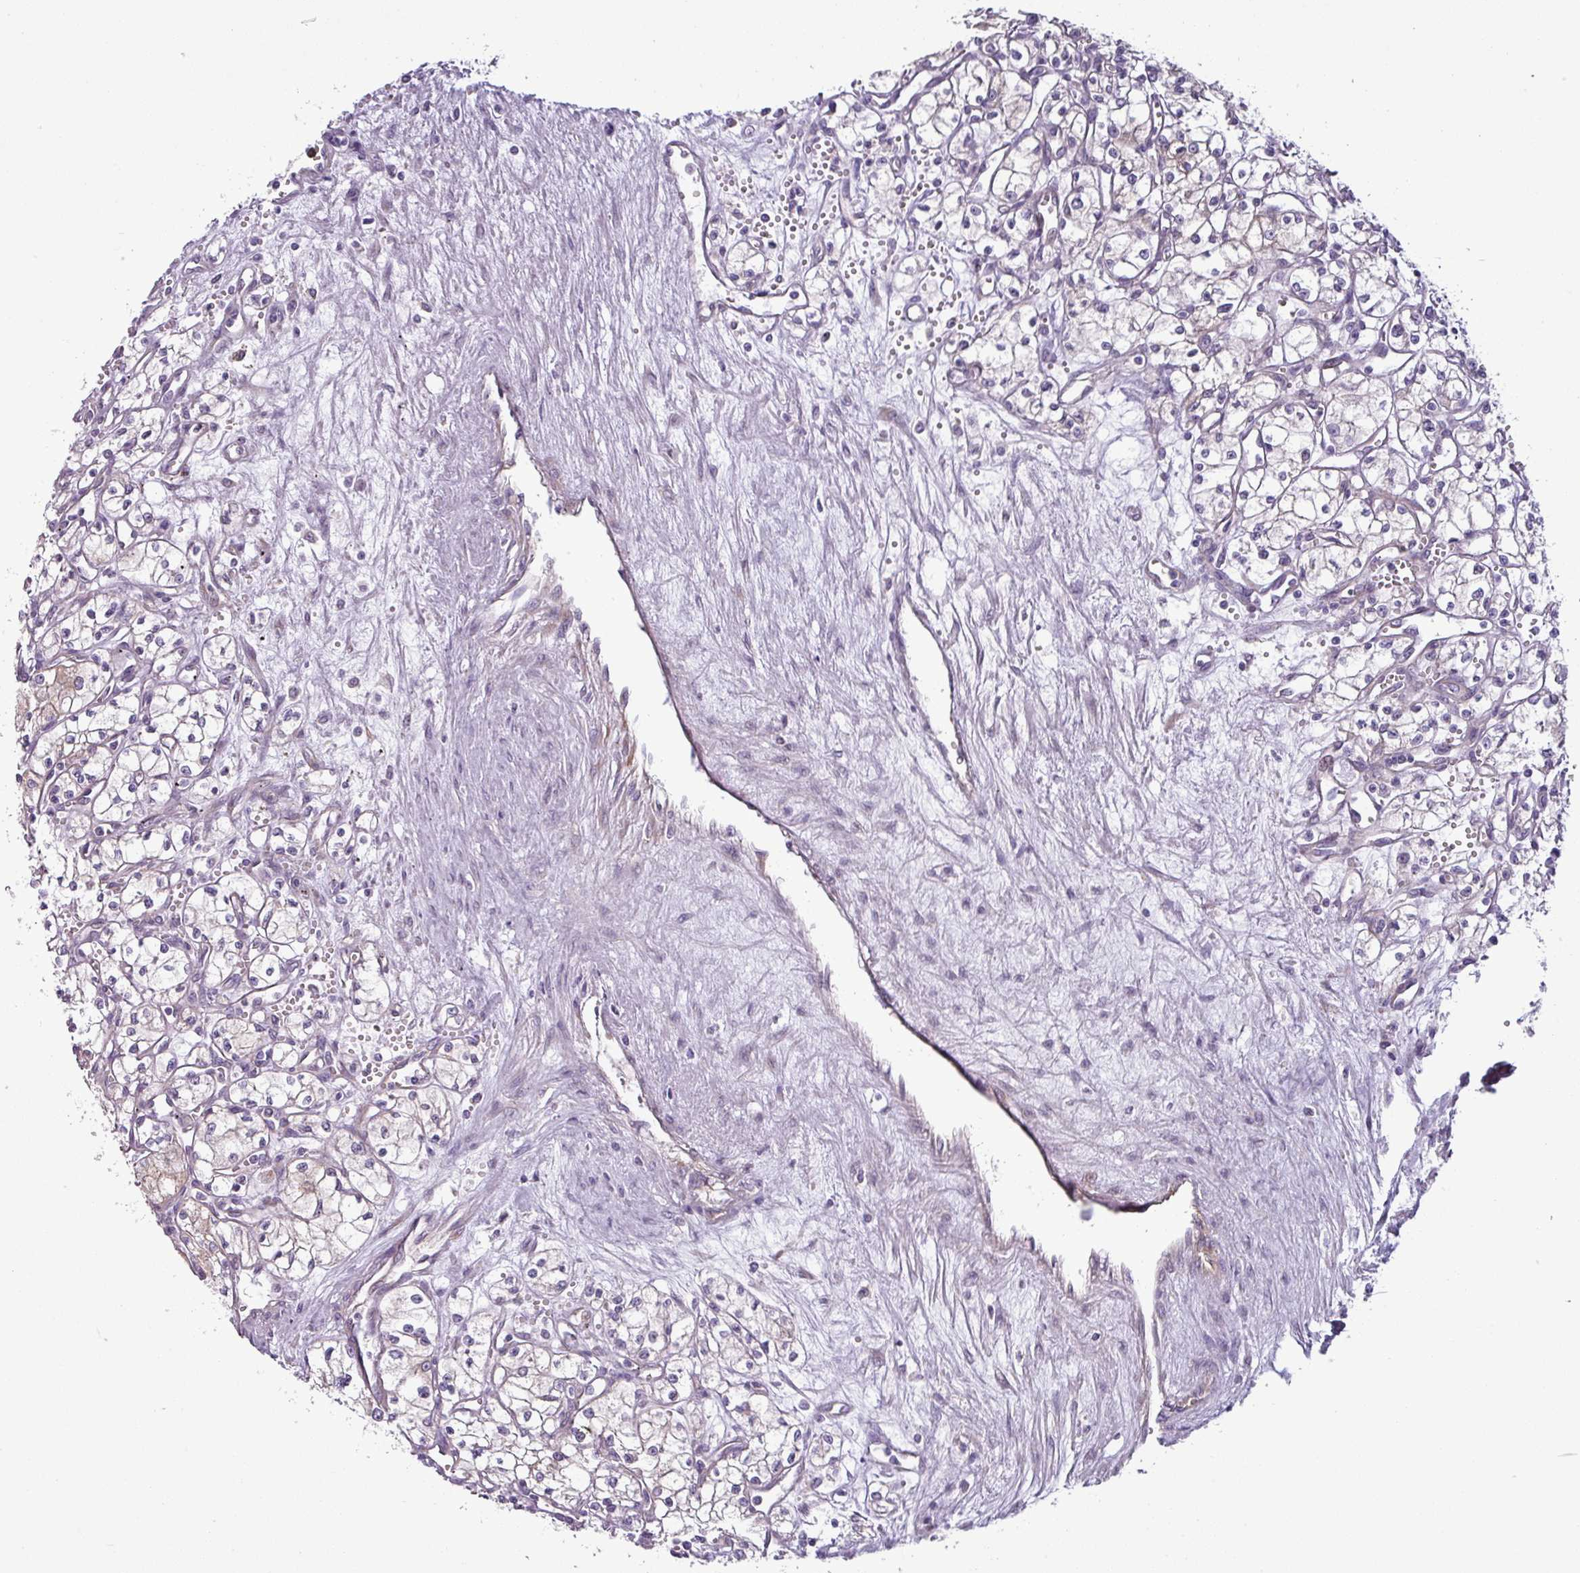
{"staining": {"intensity": "weak", "quantity": "<25%", "location": "cytoplasmic/membranous"}, "tissue": "renal cancer", "cell_type": "Tumor cells", "image_type": "cancer", "snomed": [{"axis": "morphology", "description": "Adenocarcinoma, NOS"}, {"axis": "topography", "description": "Kidney"}], "caption": "Tumor cells are negative for protein expression in human adenocarcinoma (renal).", "gene": "TOR1AIP2", "patient": {"sex": "male", "age": 59}}